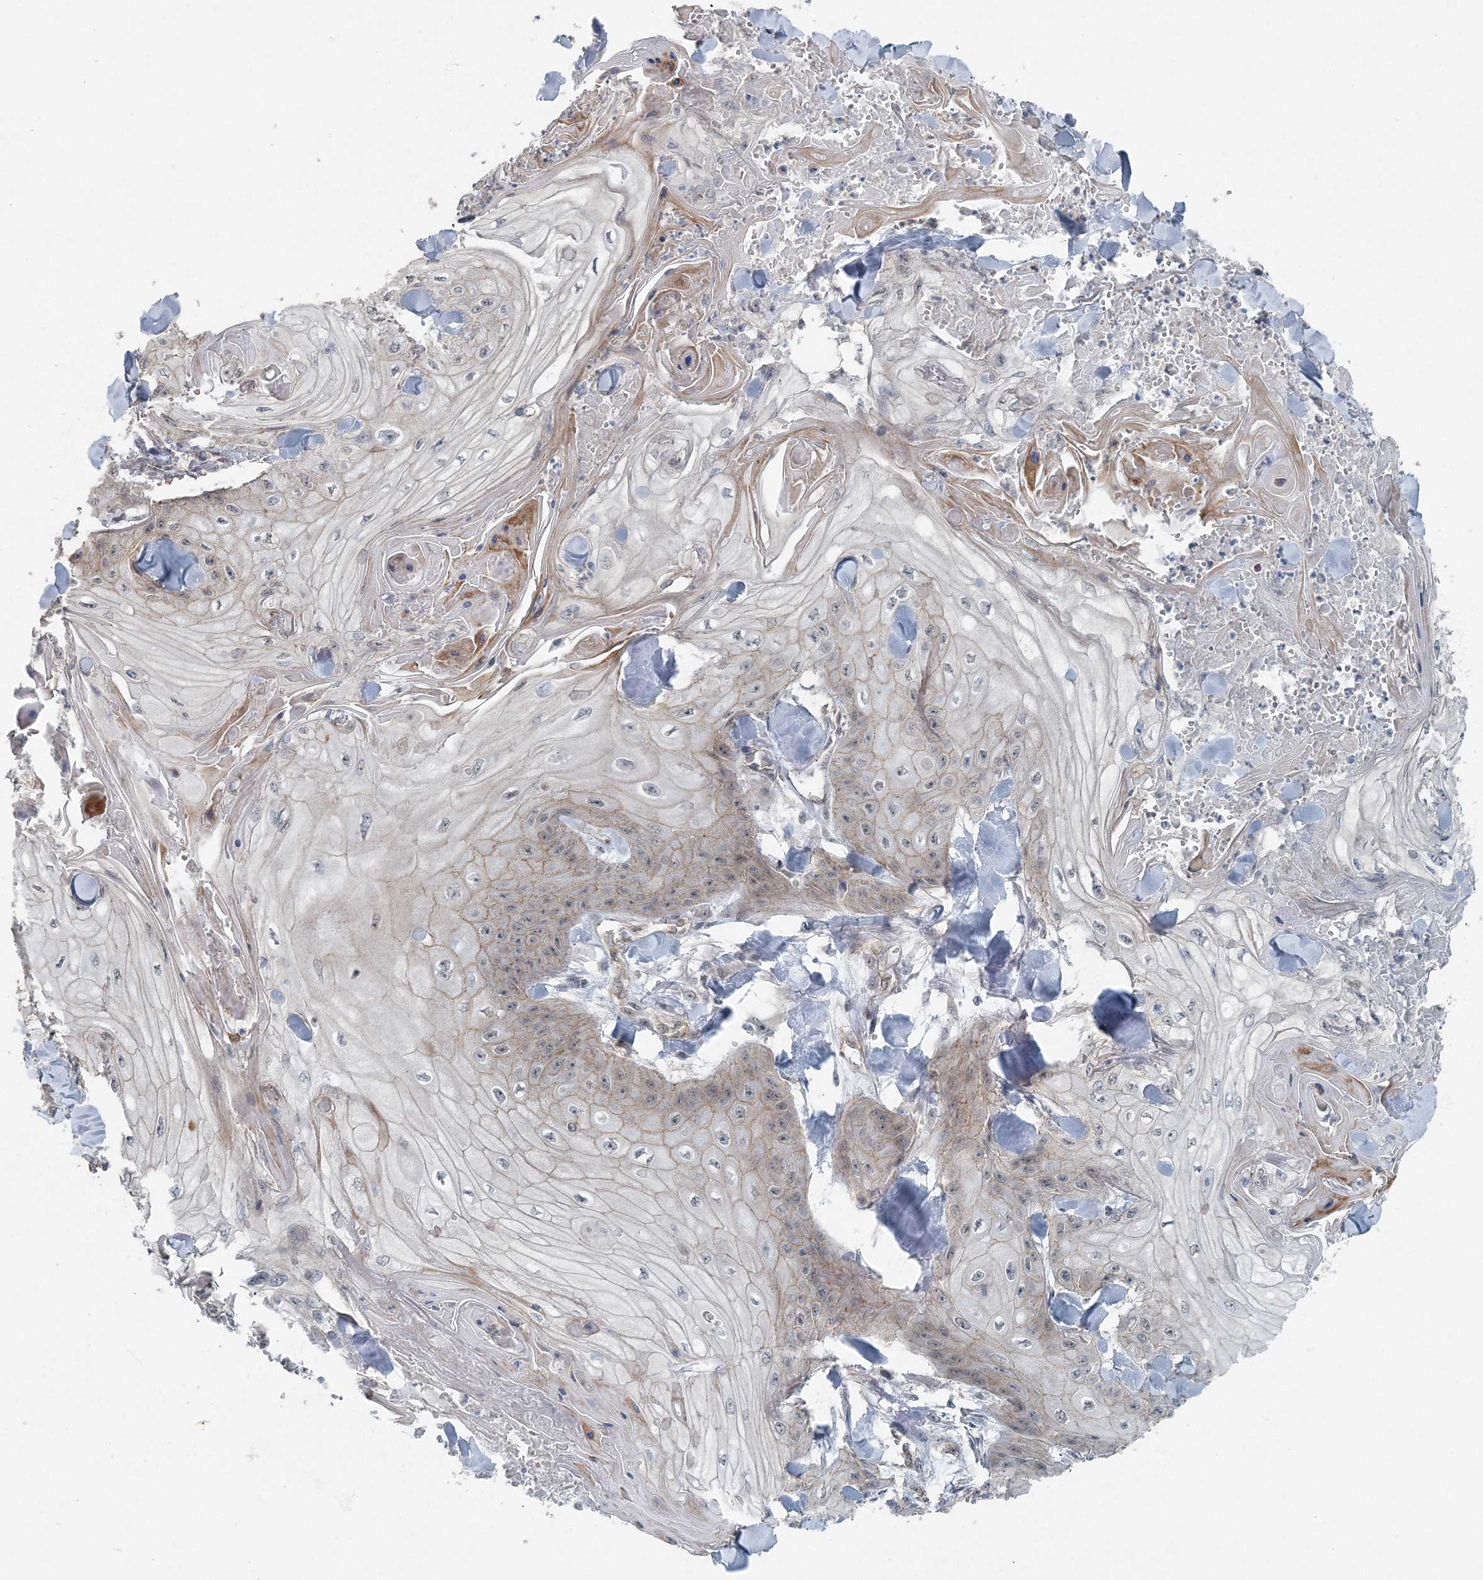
{"staining": {"intensity": "weak", "quantity": "<25%", "location": "cytoplasmic/membranous"}, "tissue": "skin cancer", "cell_type": "Tumor cells", "image_type": "cancer", "snomed": [{"axis": "morphology", "description": "Squamous cell carcinoma, NOS"}, {"axis": "topography", "description": "Skin"}], "caption": "Immunohistochemistry image of neoplastic tissue: skin cancer (squamous cell carcinoma) stained with DAB shows no significant protein expression in tumor cells. Brightfield microscopy of immunohistochemistry stained with DAB (3,3'-diaminobenzidine) (brown) and hematoxylin (blue), captured at high magnification.", "gene": "VSIG2", "patient": {"sex": "male", "age": 74}}